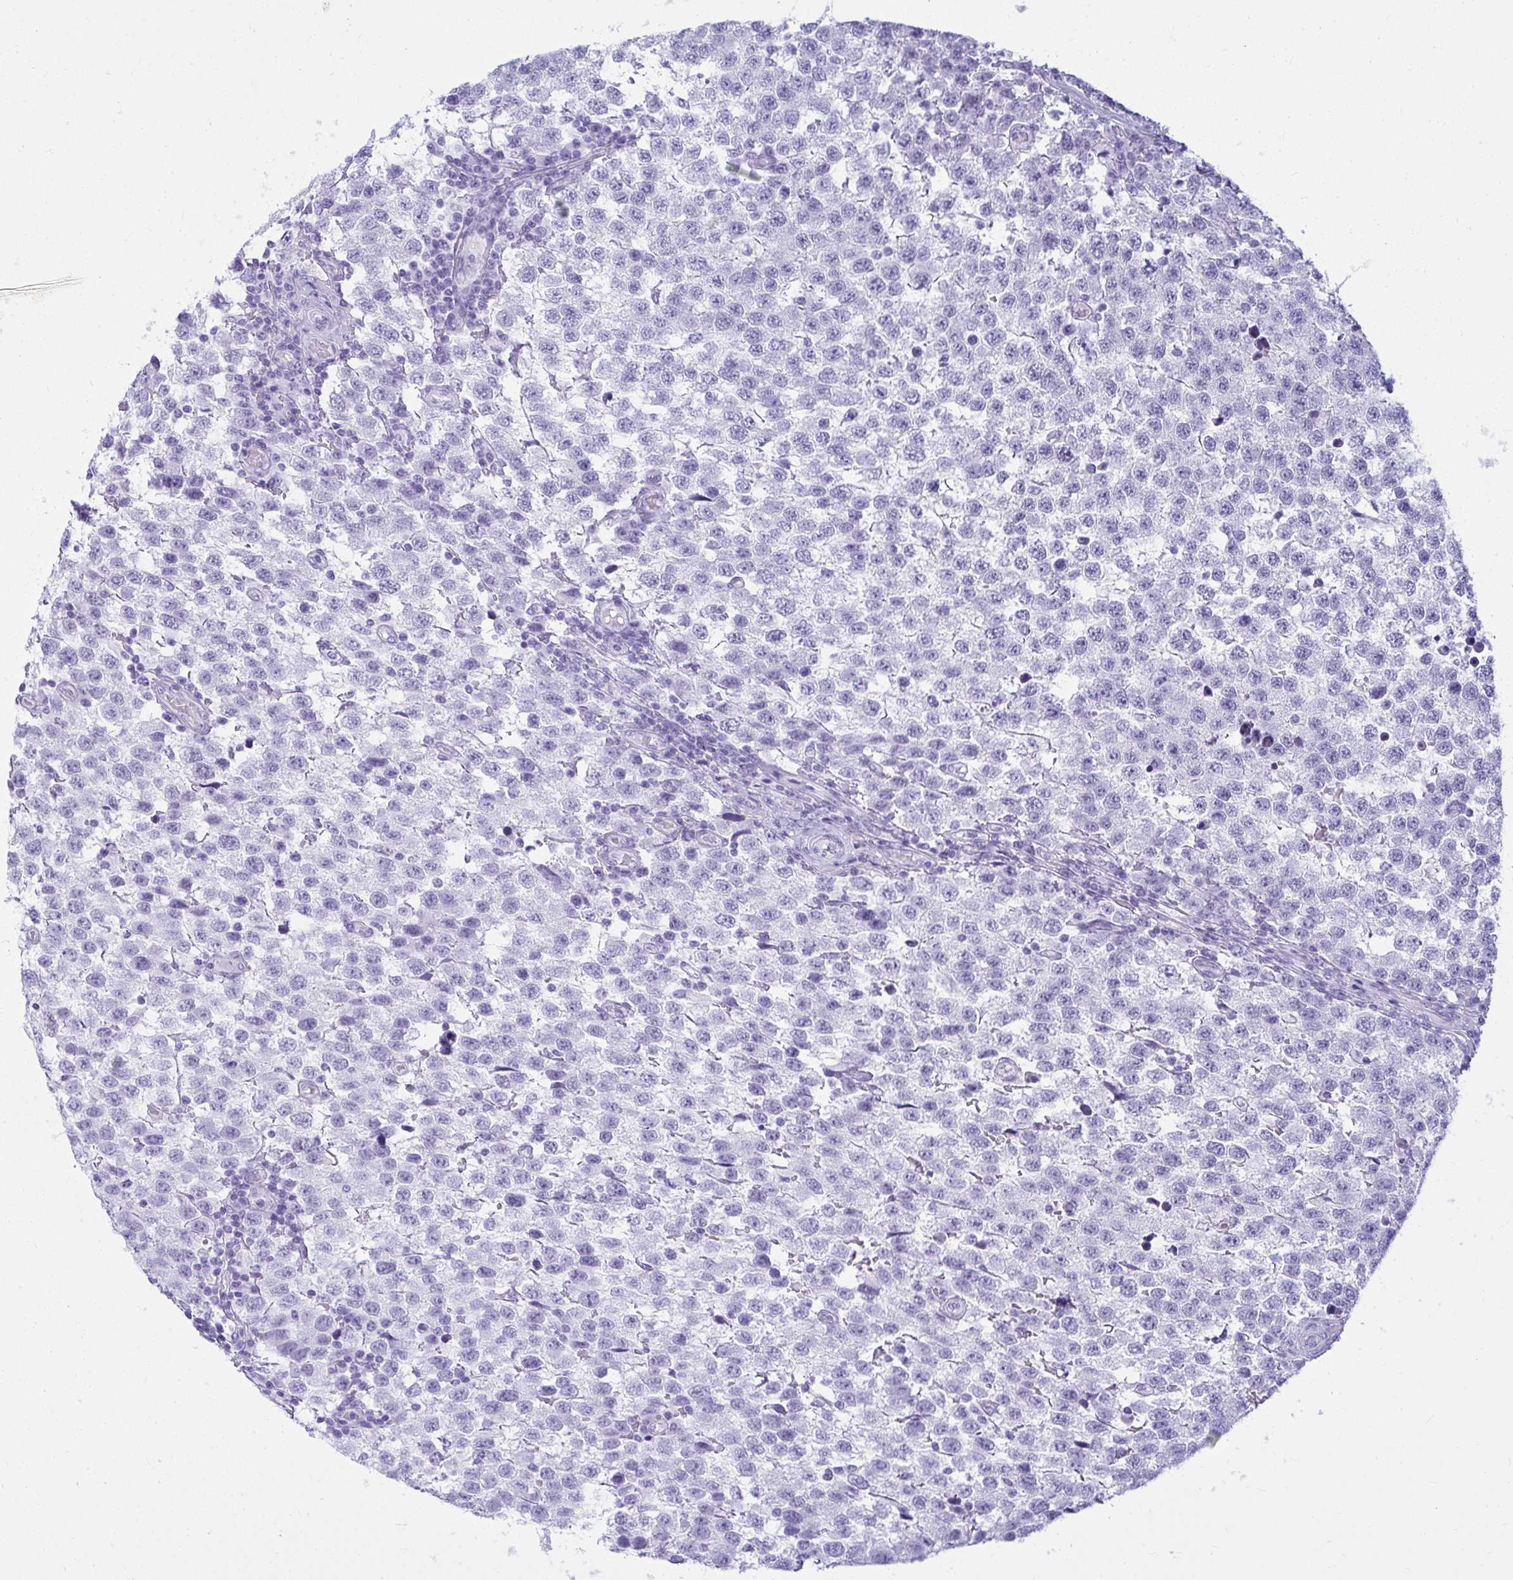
{"staining": {"intensity": "negative", "quantity": "none", "location": "none"}, "tissue": "testis cancer", "cell_type": "Tumor cells", "image_type": "cancer", "snomed": [{"axis": "morphology", "description": "Seminoma, NOS"}, {"axis": "topography", "description": "Testis"}], "caption": "An IHC image of seminoma (testis) is shown. There is no staining in tumor cells of seminoma (testis). (Stains: DAB immunohistochemistry with hematoxylin counter stain, Microscopy: brightfield microscopy at high magnification).", "gene": "CLGN", "patient": {"sex": "male", "age": 34}}